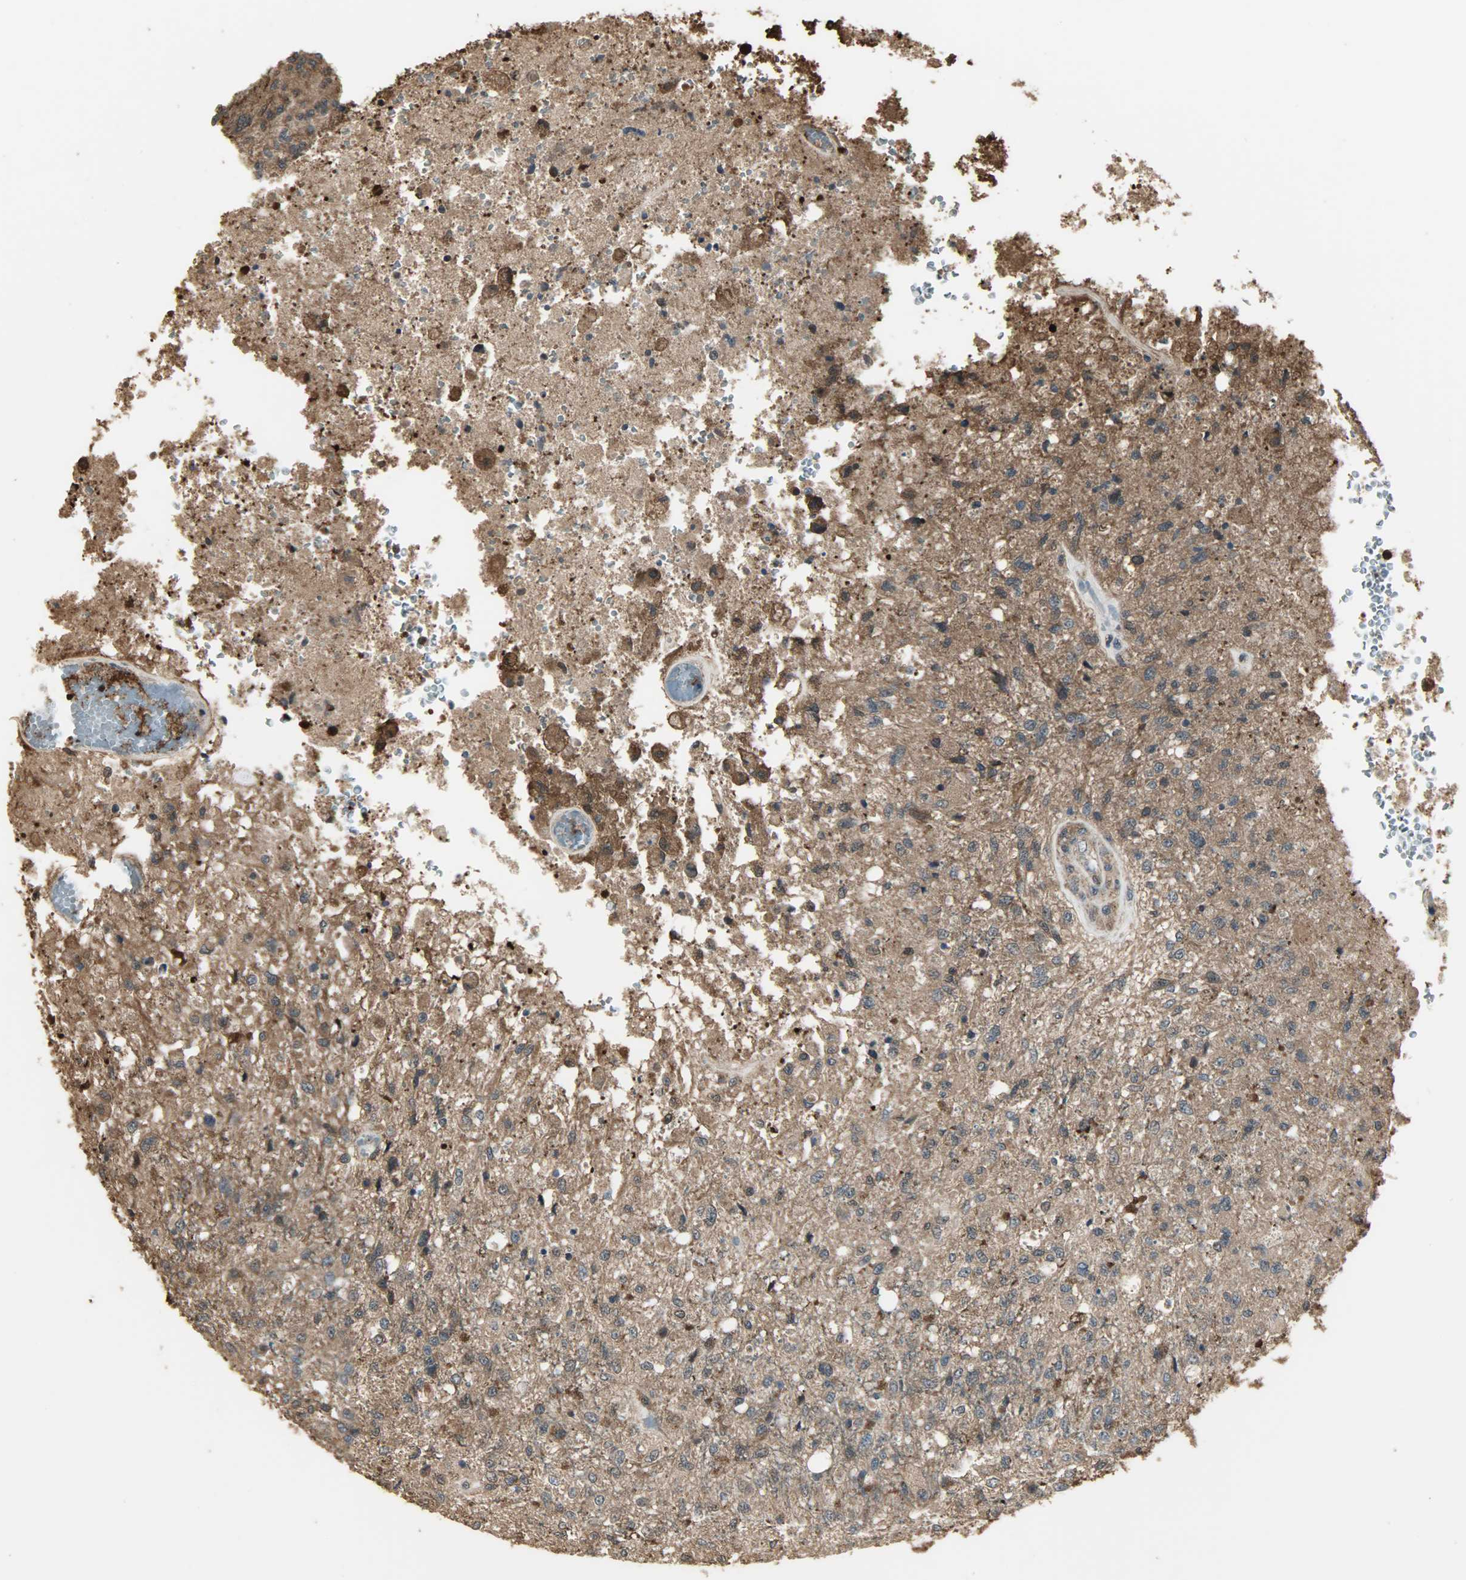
{"staining": {"intensity": "moderate", "quantity": ">75%", "location": "cytoplasmic/membranous"}, "tissue": "glioma", "cell_type": "Tumor cells", "image_type": "cancer", "snomed": [{"axis": "morphology", "description": "Normal tissue, NOS"}, {"axis": "morphology", "description": "Glioma, malignant, High grade"}, {"axis": "topography", "description": "Cerebral cortex"}], "caption": "DAB immunohistochemical staining of human glioma displays moderate cytoplasmic/membranous protein expression in about >75% of tumor cells.", "gene": "YWHAZ", "patient": {"sex": "male", "age": 77}}